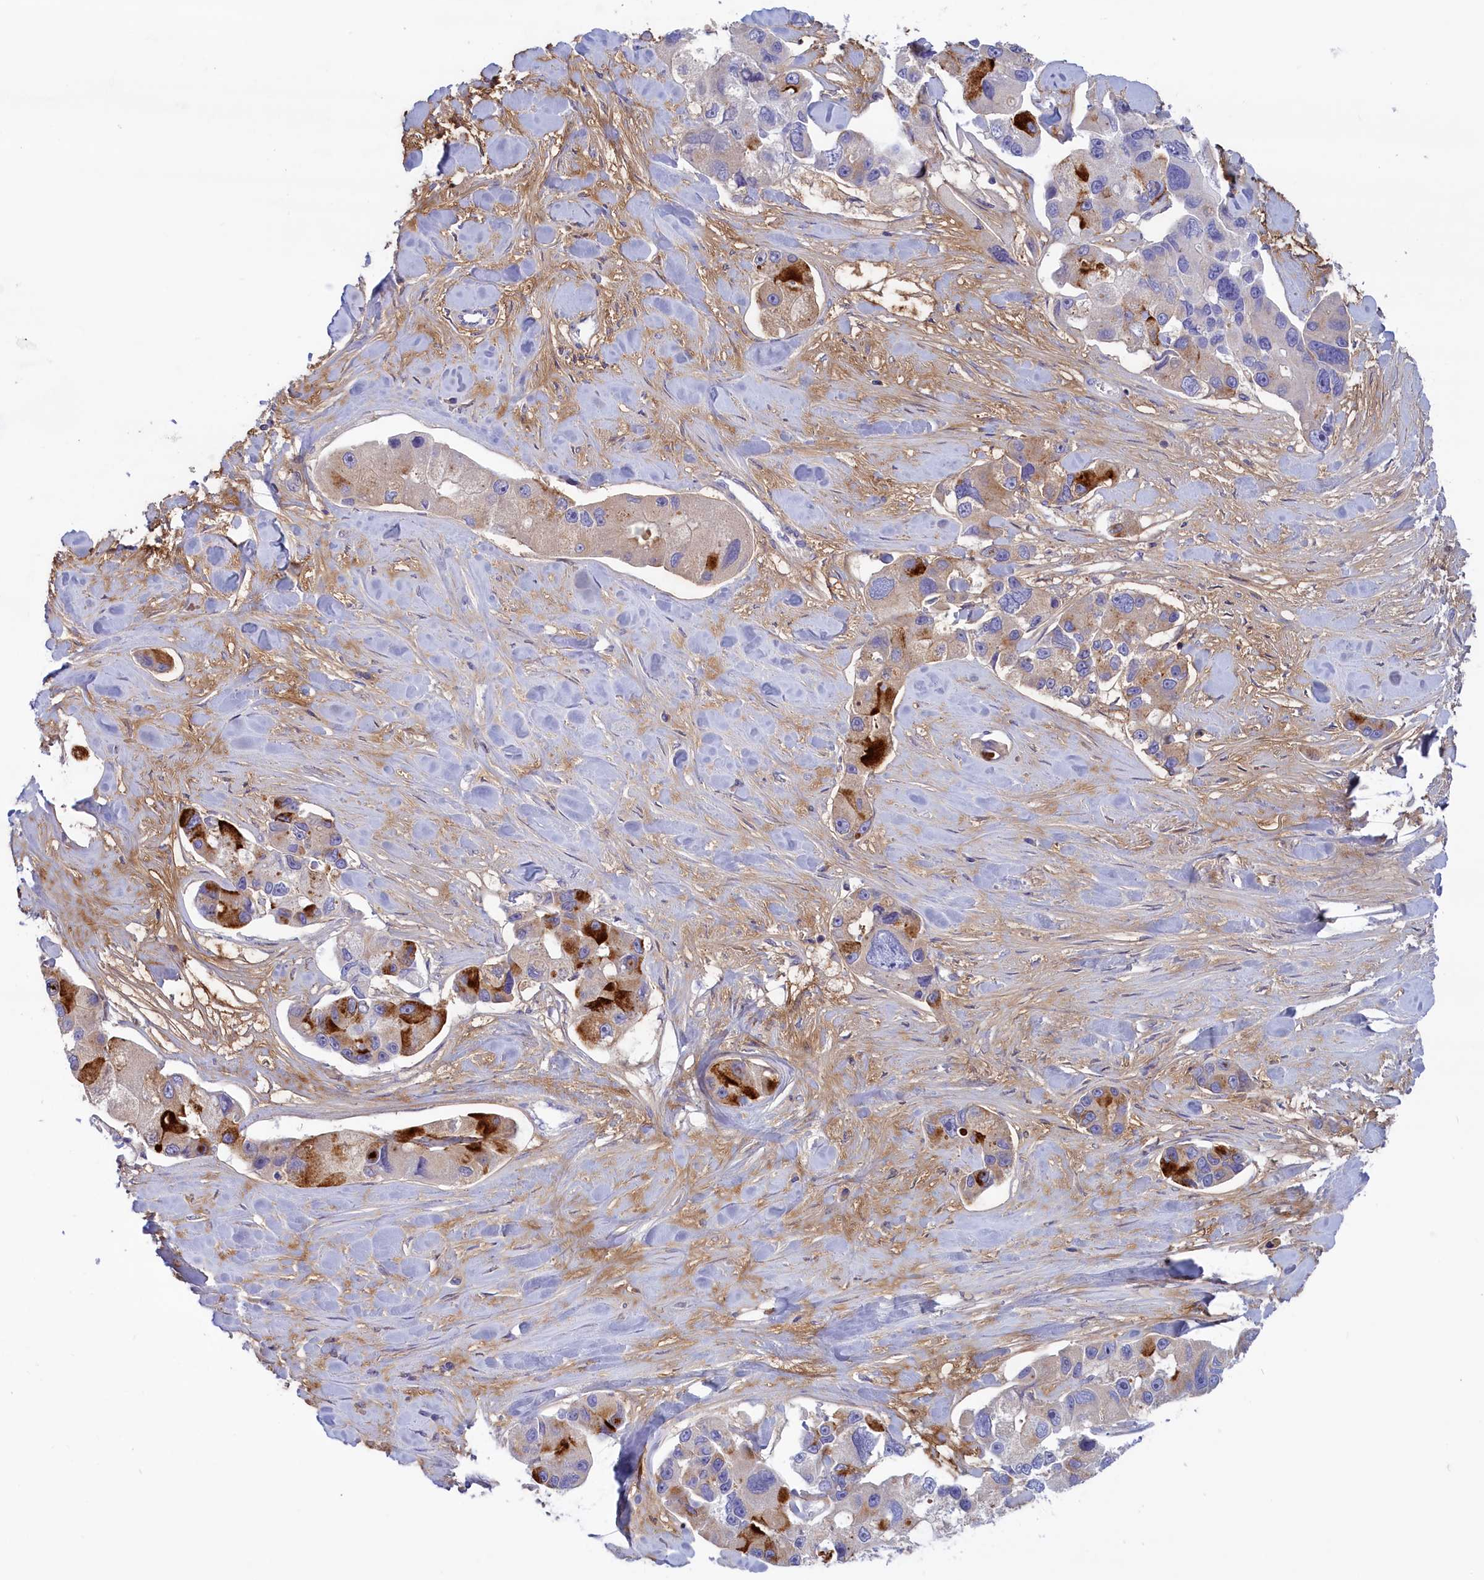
{"staining": {"intensity": "strong", "quantity": "<25%", "location": "cytoplasmic/membranous"}, "tissue": "lung cancer", "cell_type": "Tumor cells", "image_type": "cancer", "snomed": [{"axis": "morphology", "description": "Adenocarcinoma, NOS"}, {"axis": "topography", "description": "Lung"}], "caption": "Adenocarcinoma (lung) stained for a protein demonstrates strong cytoplasmic/membranous positivity in tumor cells.", "gene": "MPV17L2", "patient": {"sex": "female", "age": 54}}